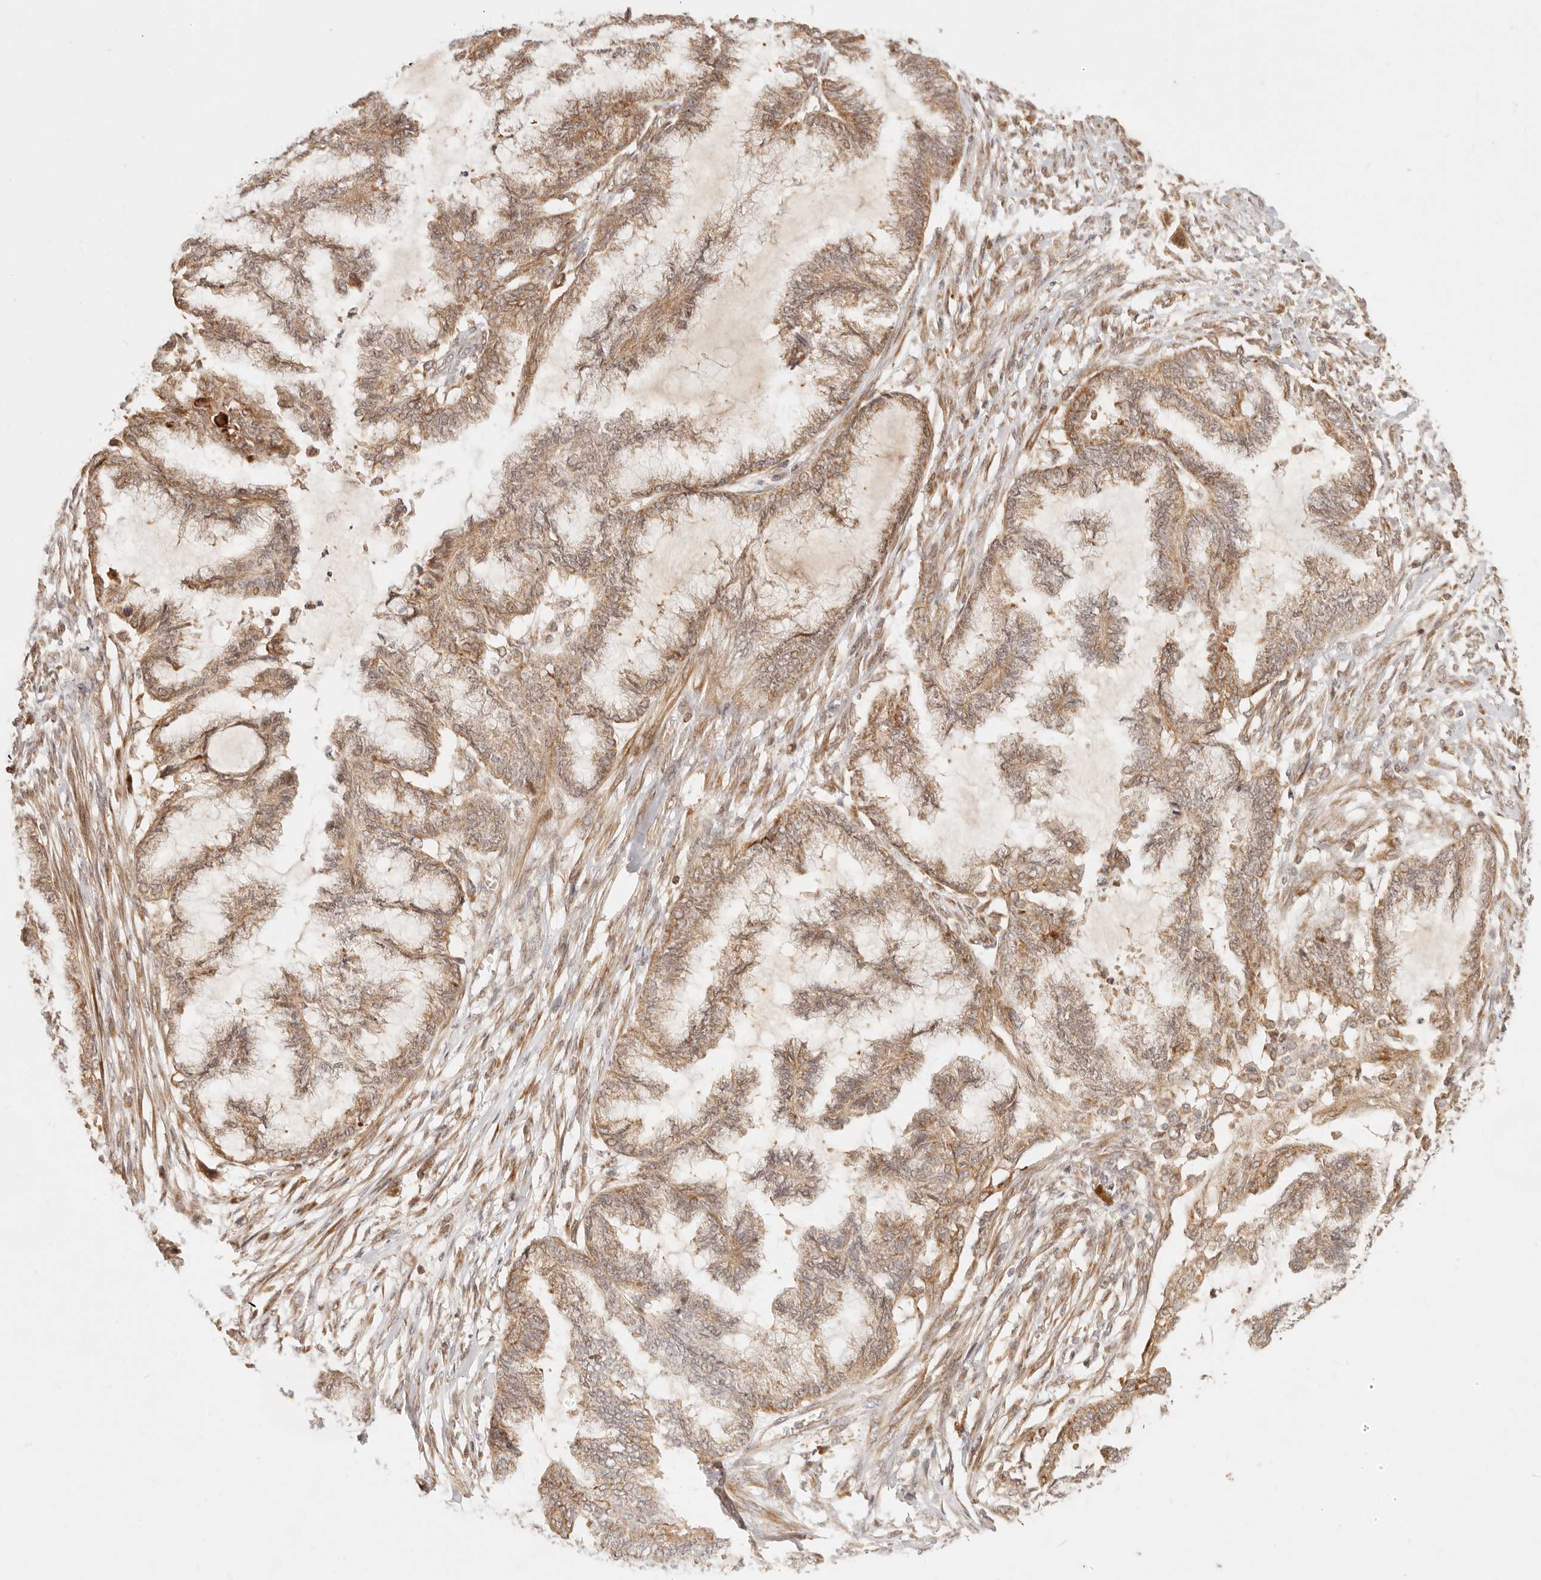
{"staining": {"intensity": "moderate", "quantity": ">75%", "location": "cytoplasmic/membranous"}, "tissue": "endometrial cancer", "cell_type": "Tumor cells", "image_type": "cancer", "snomed": [{"axis": "morphology", "description": "Adenocarcinoma, NOS"}, {"axis": "topography", "description": "Endometrium"}], "caption": "A micrograph of human adenocarcinoma (endometrial) stained for a protein displays moderate cytoplasmic/membranous brown staining in tumor cells.", "gene": "TIMM17A", "patient": {"sex": "female", "age": 86}}